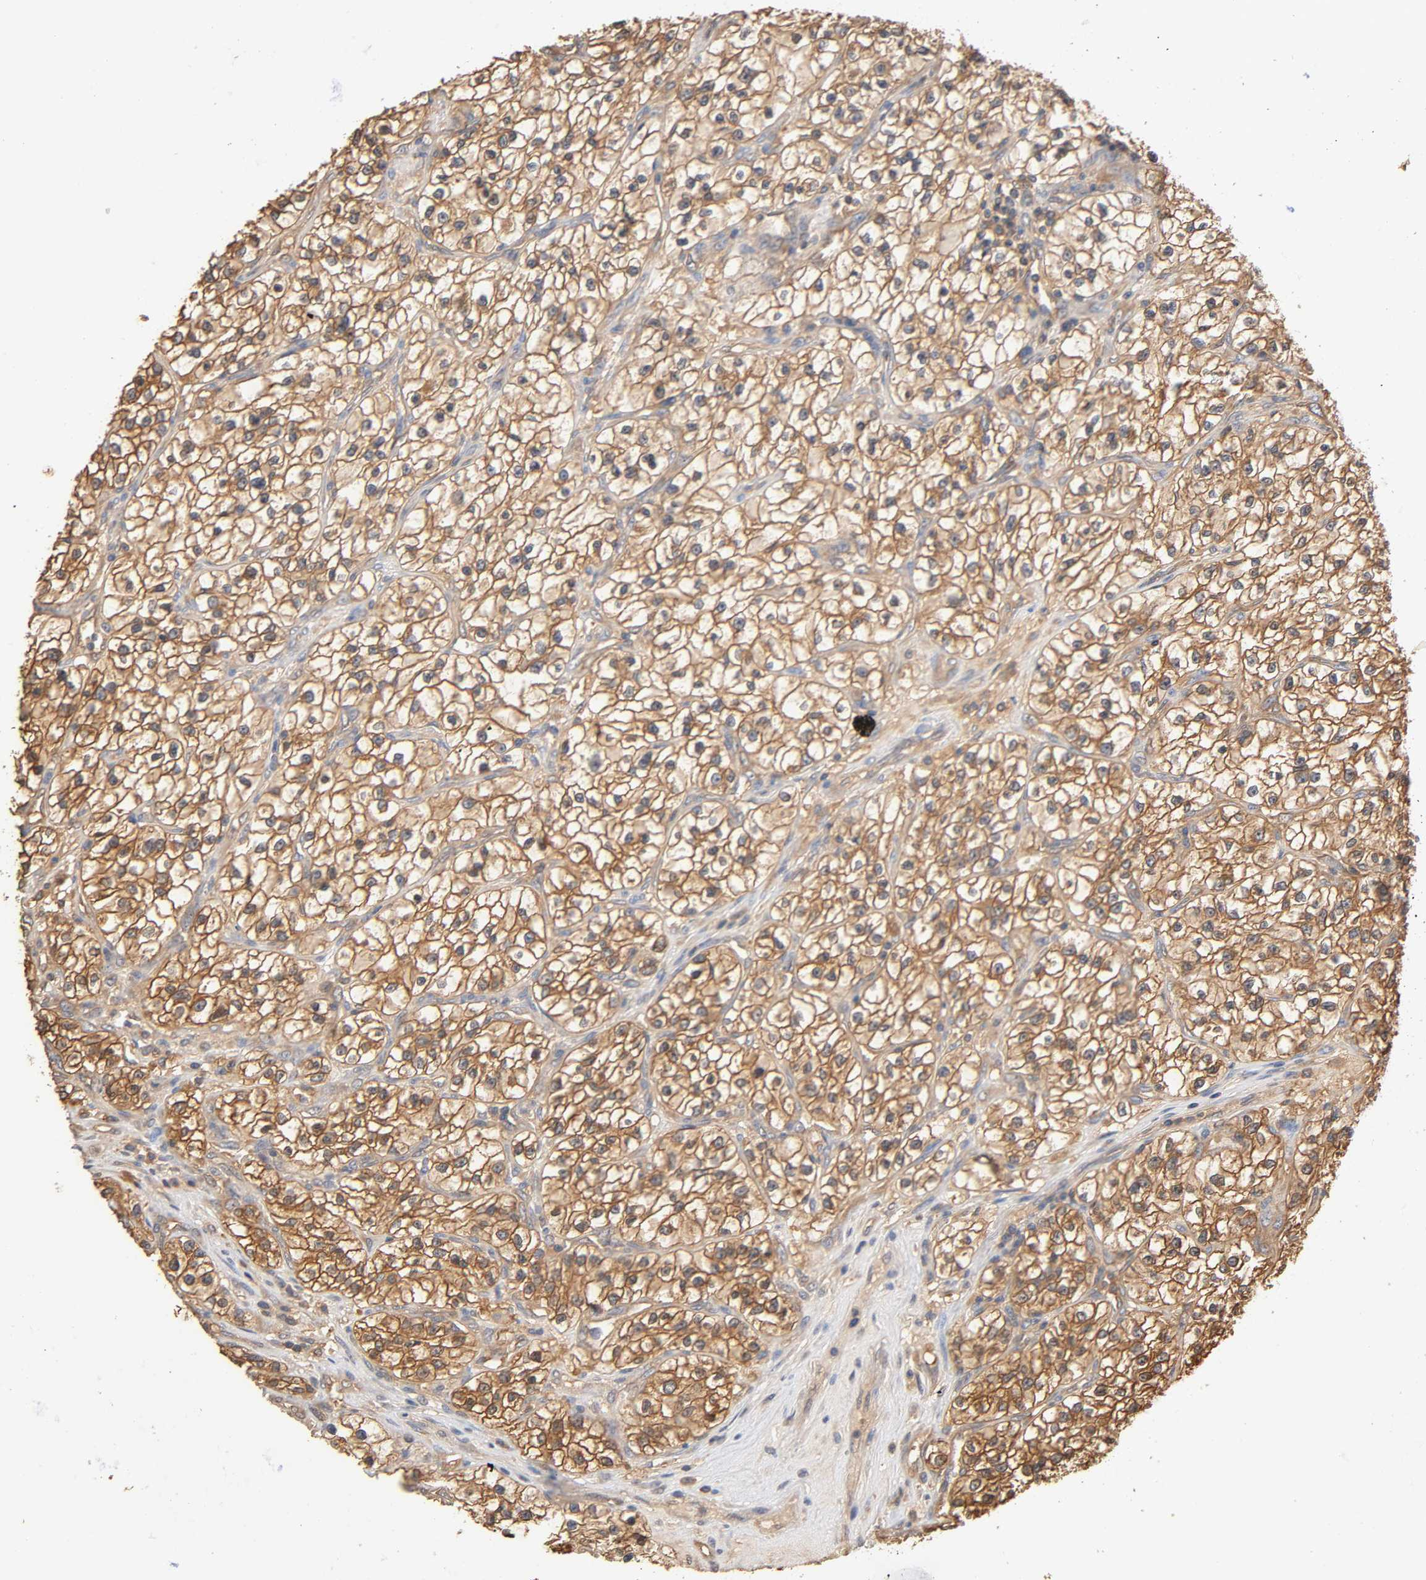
{"staining": {"intensity": "strong", "quantity": ">75%", "location": "cytoplasmic/membranous"}, "tissue": "renal cancer", "cell_type": "Tumor cells", "image_type": "cancer", "snomed": [{"axis": "morphology", "description": "Adenocarcinoma, NOS"}, {"axis": "topography", "description": "Kidney"}], "caption": "DAB (3,3'-diaminobenzidine) immunohistochemical staining of human adenocarcinoma (renal) reveals strong cytoplasmic/membranous protein positivity in approximately >75% of tumor cells. Ihc stains the protein of interest in brown and the nuclei are stained blue.", "gene": "ALDOA", "patient": {"sex": "female", "age": 57}}